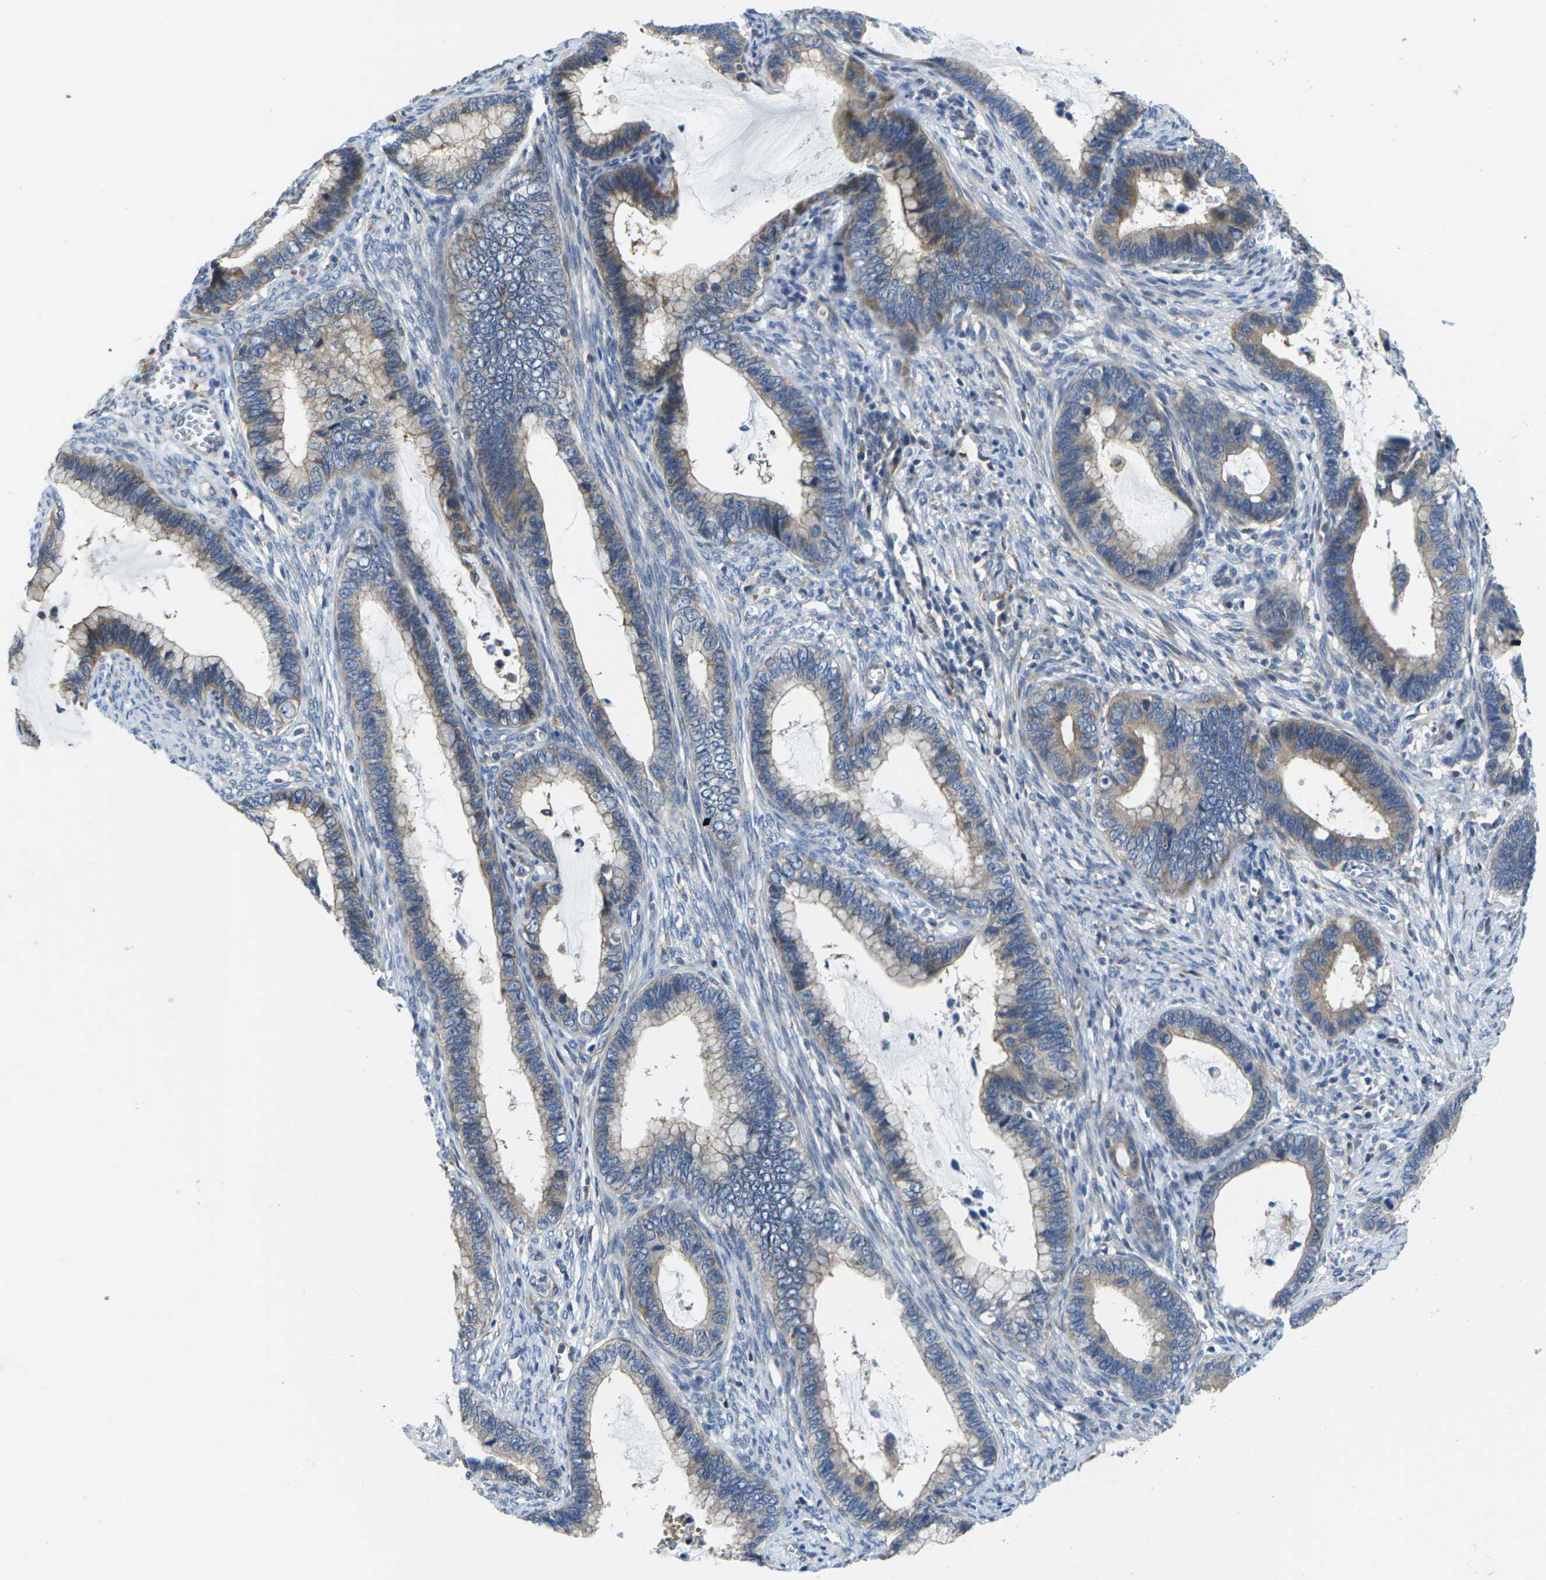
{"staining": {"intensity": "moderate", "quantity": ">75%", "location": "cytoplasmic/membranous"}, "tissue": "cervical cancer", "cell_type": "Tumor cells", "image_type": "cancer", "snomed": [{"axis": "morphology", "description": "Adenocarcinoma, NOS"}, {"axis": "topography", "description": "Cervix"}], "caption": "The image shows staining of cervical adenocarcinoma, revealing moderate cytoplasmic/membranous protein expression (brown color) within tumor cells. The protein is stained brown, and the nuclei are stained in blue (DAB IHC with brightfield microscopy, high magnification).", "gene": "SCNN1A", "patient": {"sex": "female", "age": 44}}